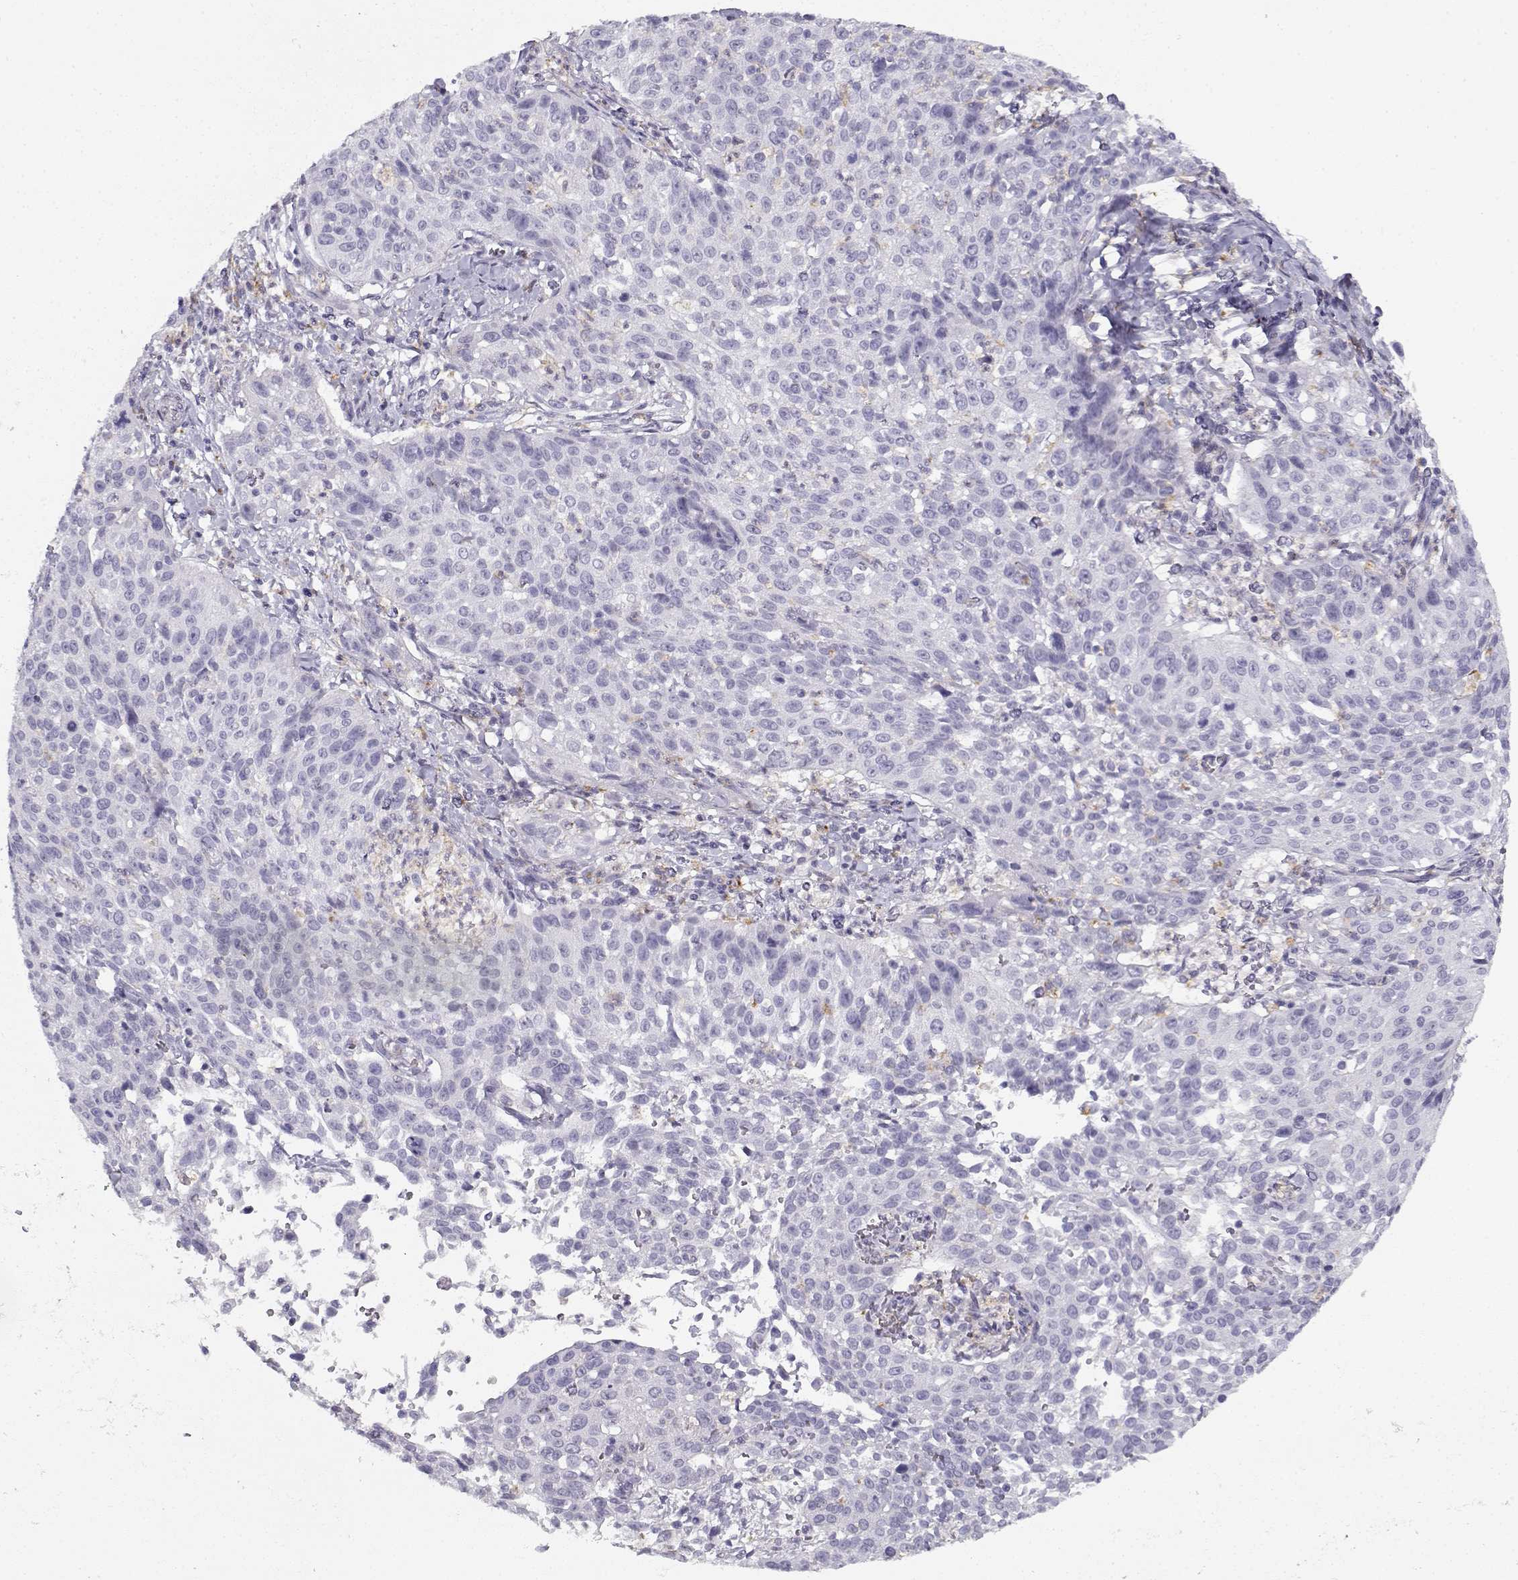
{"staining": {"intensity": "negative", "quantity": "none", "location": "none"}, "tissue": "cervical cancer", "cell_type": "Tumor cells", "image_type": "cancer", "snomed": [{"axis": "morphology", "description": "Squamous cell carcinoma, NOS"}, {"axis": "topography", "description": "Cervix"}], "caption": "Tumor cells show no significant positivity in cervical squamous cell carcinoma. (DAB immunohistochemistry with hematoxylin counter stain).", "gene": "MYO1A", "patient": {"sex": "female", "age": 26}}